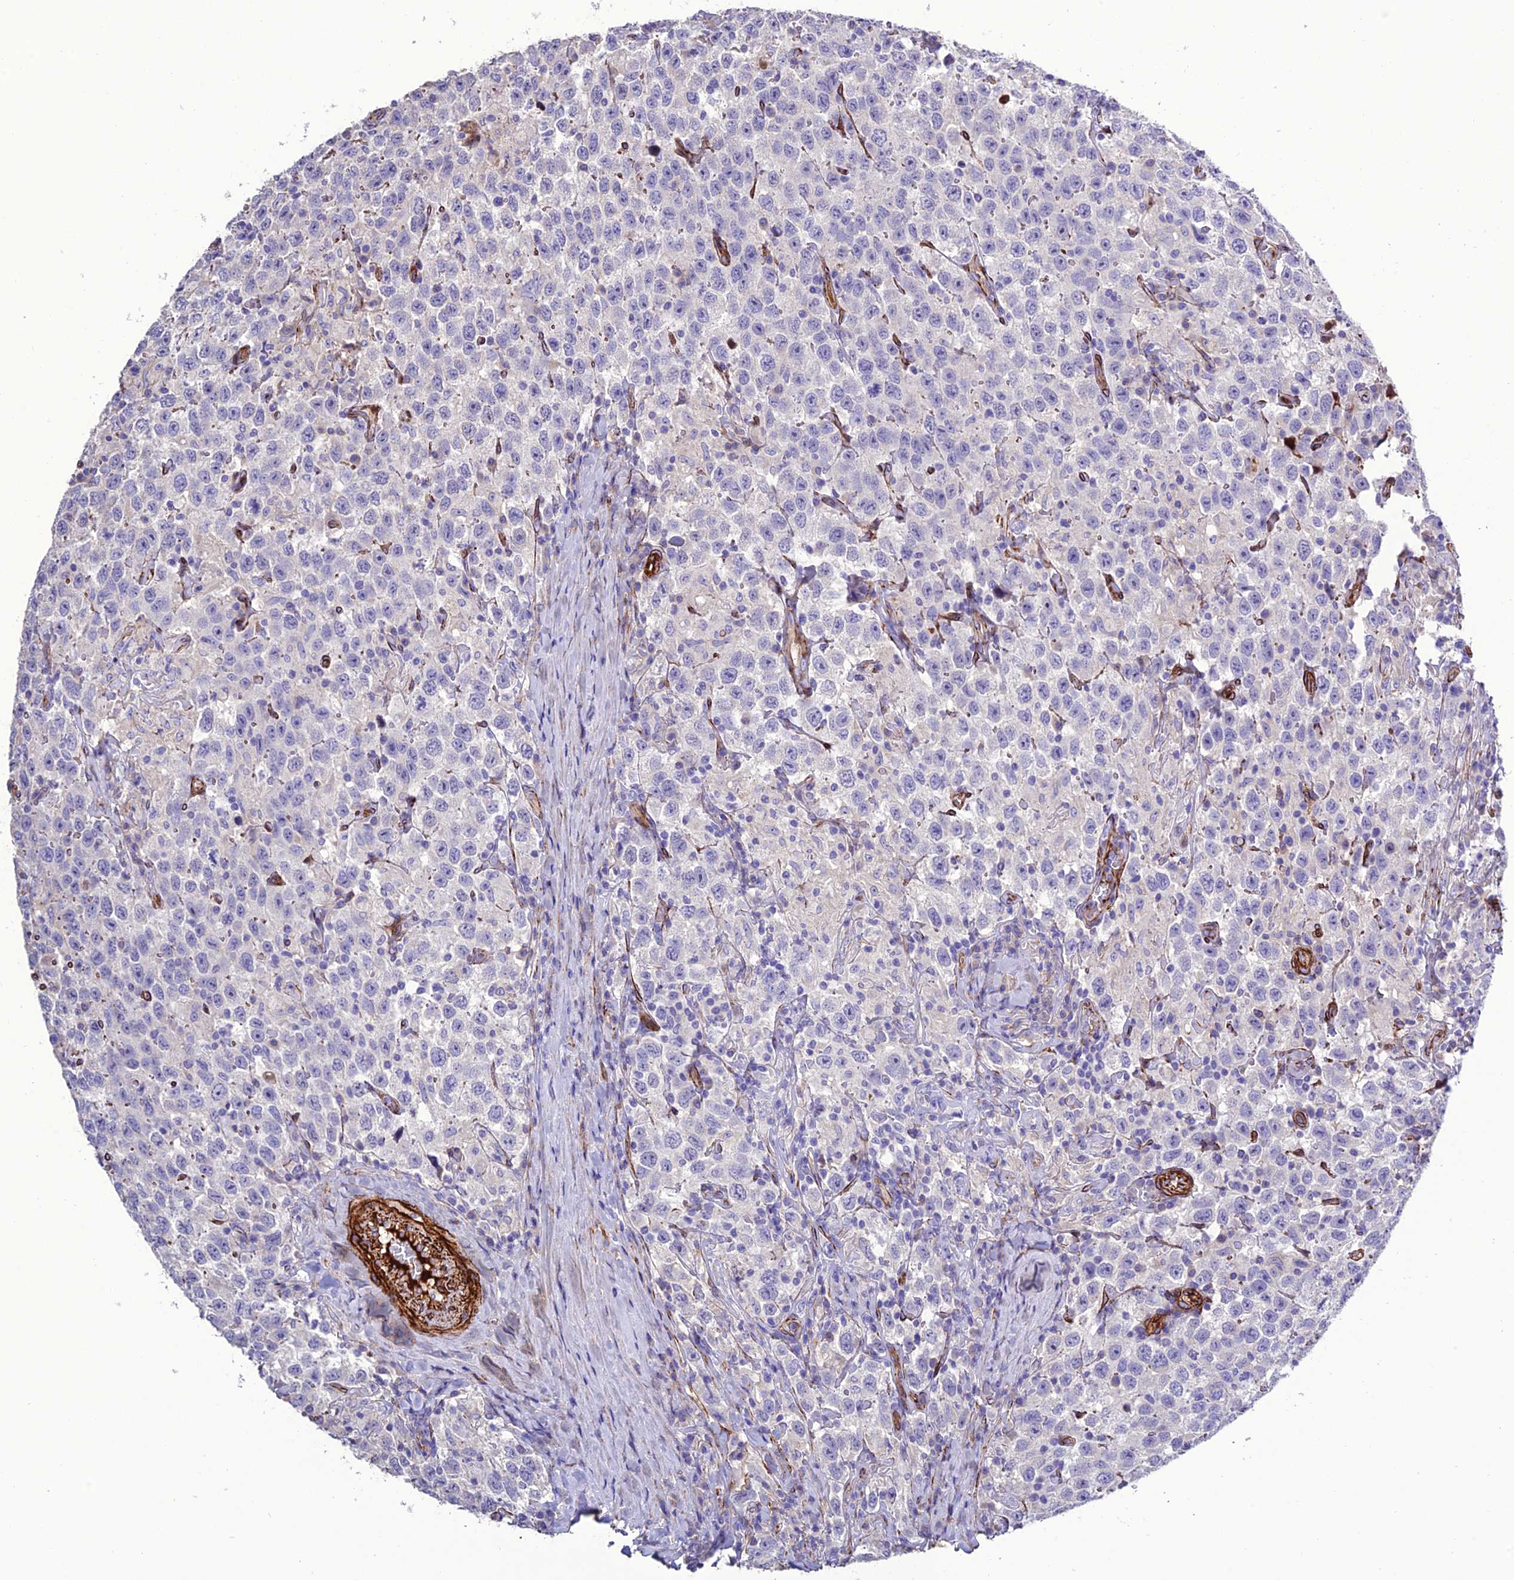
{"staining": {"intensity": "negative", "quantity": "none", "location": "none"}, "tissue": "testis cancer", "cell_type": "Tumor cells", "image_type": "cancer", "snomed": [{"axis": "morphology", "description": "Seminoma, NOS"}, {"axis": "topography", "description": "Testis"}], "caption": "DAB (3,3'-diaminobenzidine) immunohistochemical staining of human testis cancer reveals no significant staining in tumor cells. Nuclei are stained in blue.", "gene": "REX1BD", "patient": {"sex": "male", "age": 41}}